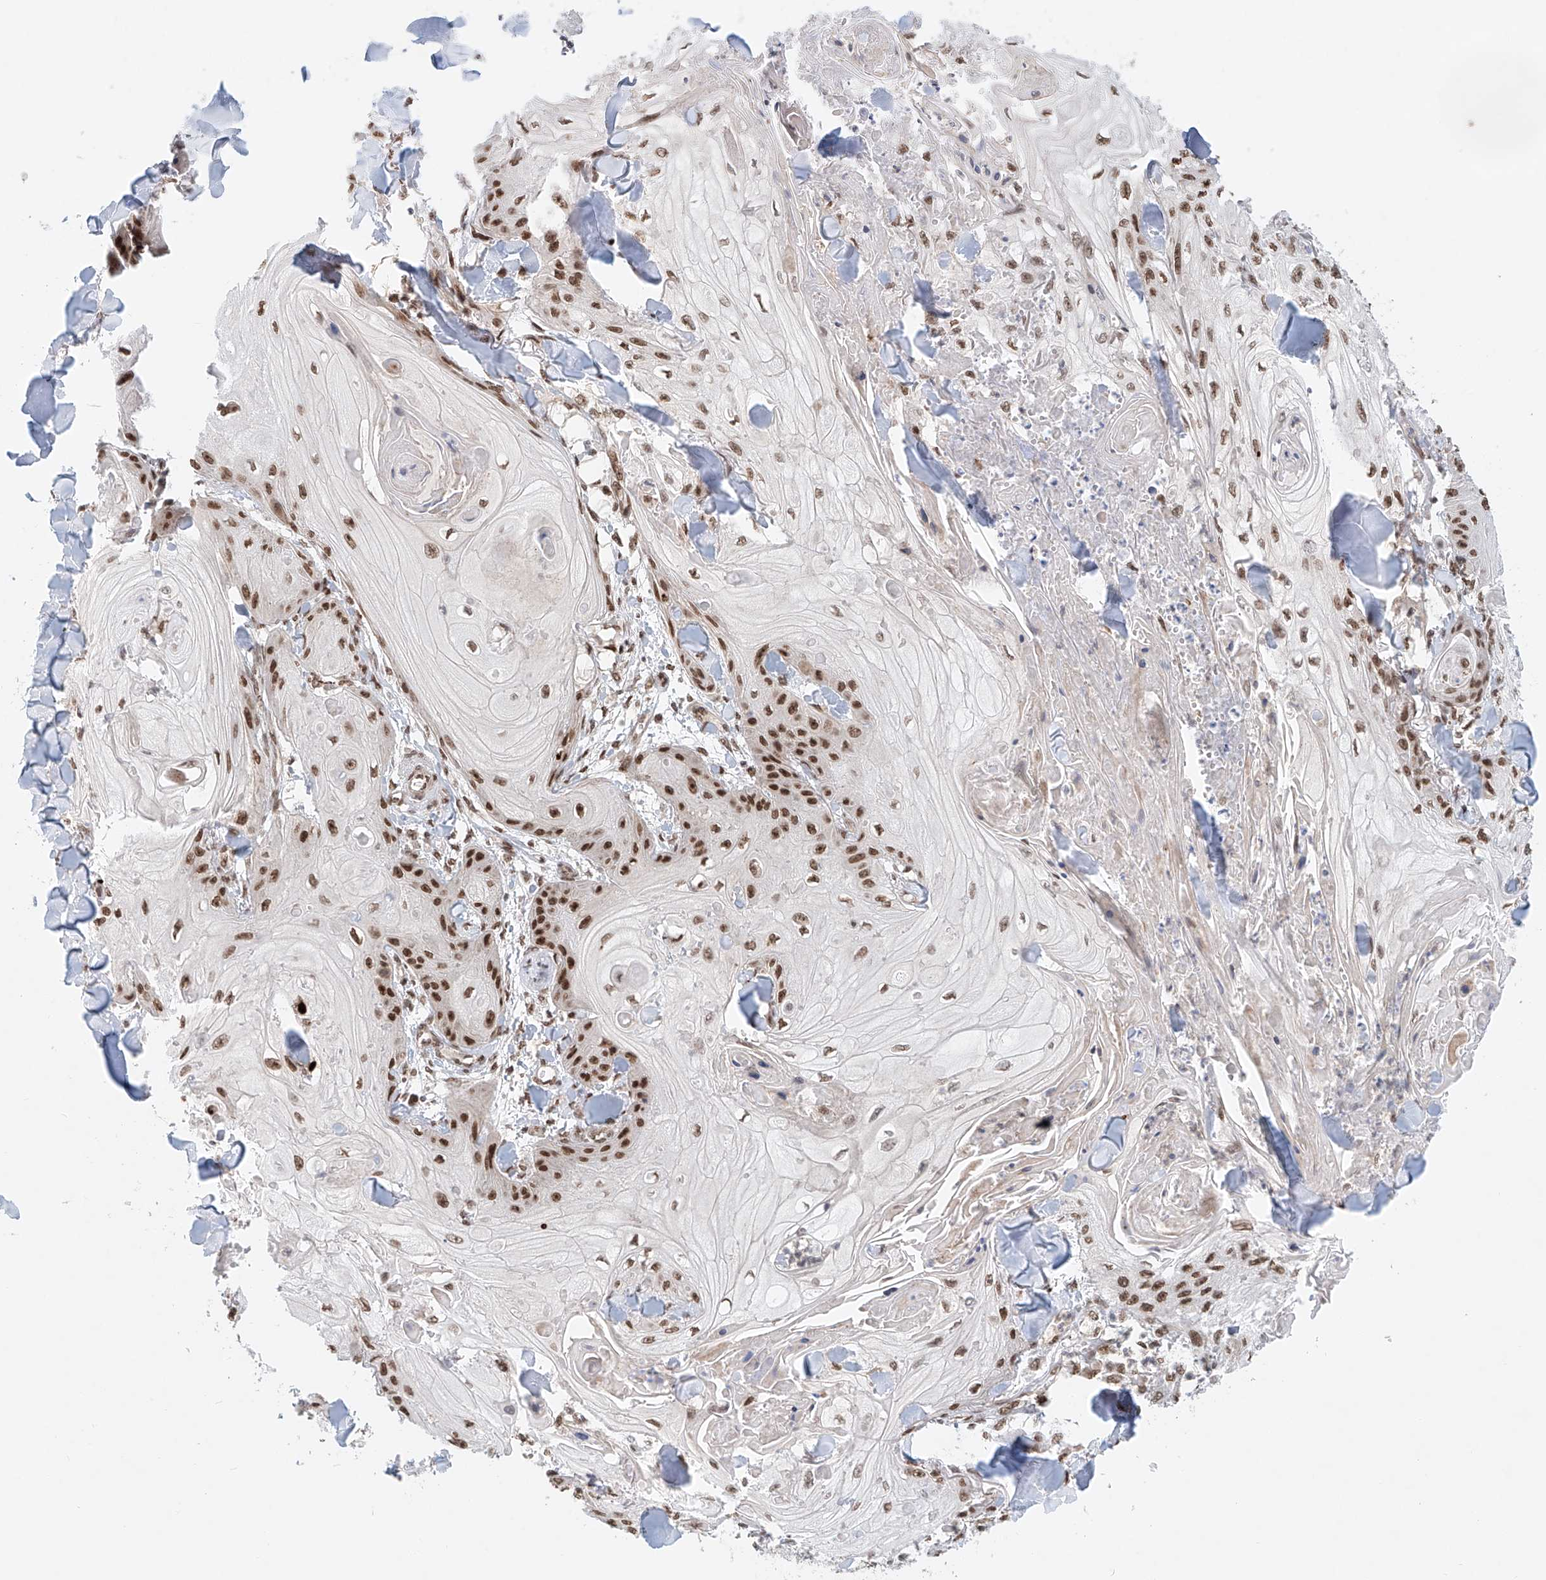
{"staining": {"intensity": "strong", "quantity": "25%-75%", "location": "nuclear"}, "tissue": "skin cancer", "cell_type": "Tumor cells", "image_type": "cancer", "snomed": [{"axis": "morphology", "description": "Squamous cell carcinoma, NOS"}, {"axis": "topography", "description": "Skin"}], "caption": "Skin squamous cell carcinoma stained with DAB (3,3'-diaminobenzidine) immunohistochemistry reveals high levels of strong nuclear positivity in about 25%-75% of tumor cells. The protein is shown in brown color, while the nuclei are stained blue.", "gene": "ZNF470", "patient": {"sex": "male", "age": 74}}